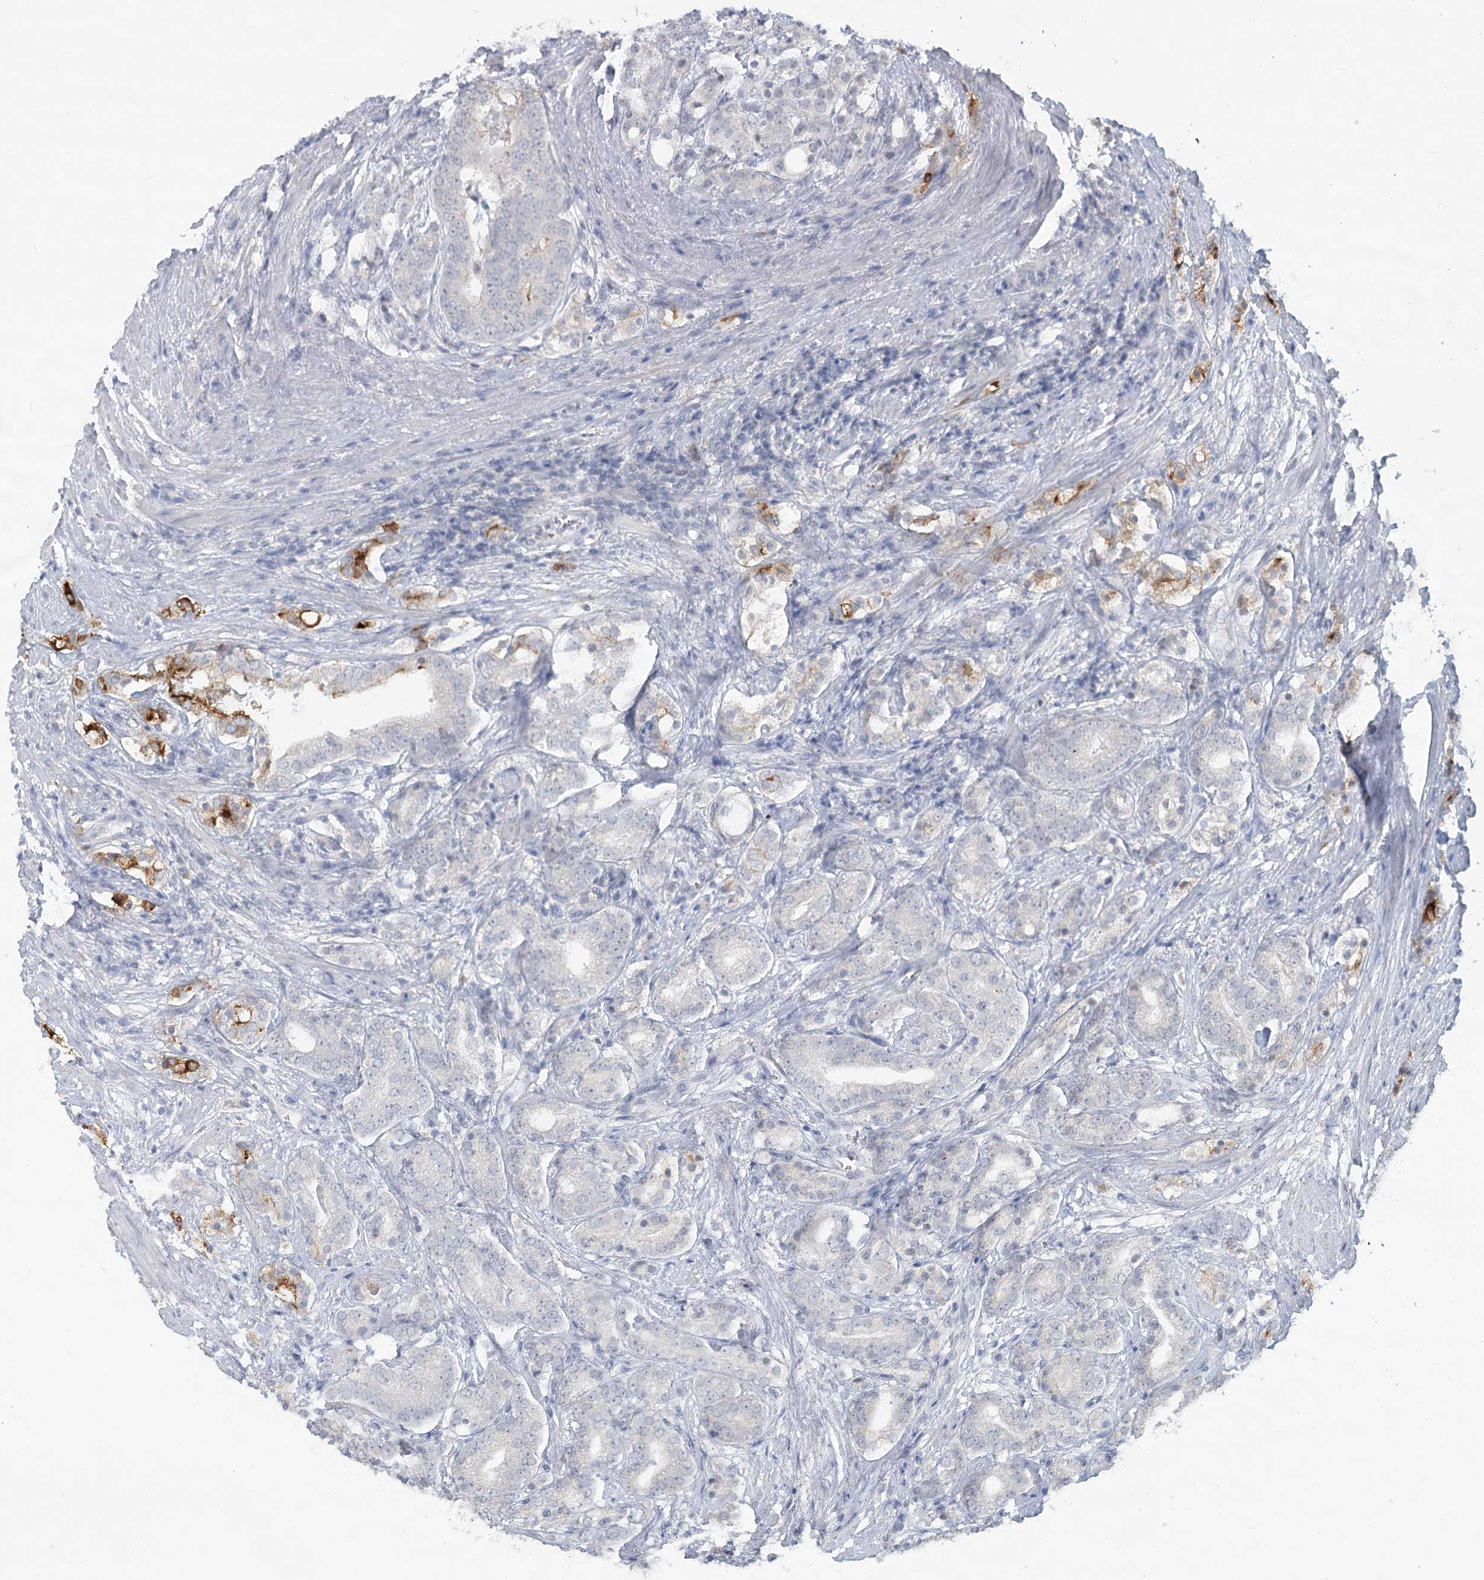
{"staining": {"intensity": "moderate", "quantity": "<25%", "location": "cytoplasmic/membranous"}, "tissue": "prostate cancer", "cell_type": "Tumor cells", "image_type": "cancer", "snomed": [{"axis": "morphology", "description": "Adenocarcinoma, High grade"}, {"axis": "topography", "description": "Prostate"}], "caption": "The photomicrograph displays immunohistochemical staining of prostate adenocarcinoma (high-grade). There is moderate cytoplasmic/membranous positivity is identified in about <25% of tumor cells.", "gene": "SLC9A3", "patient": {"sex": "male", "age": 57}}